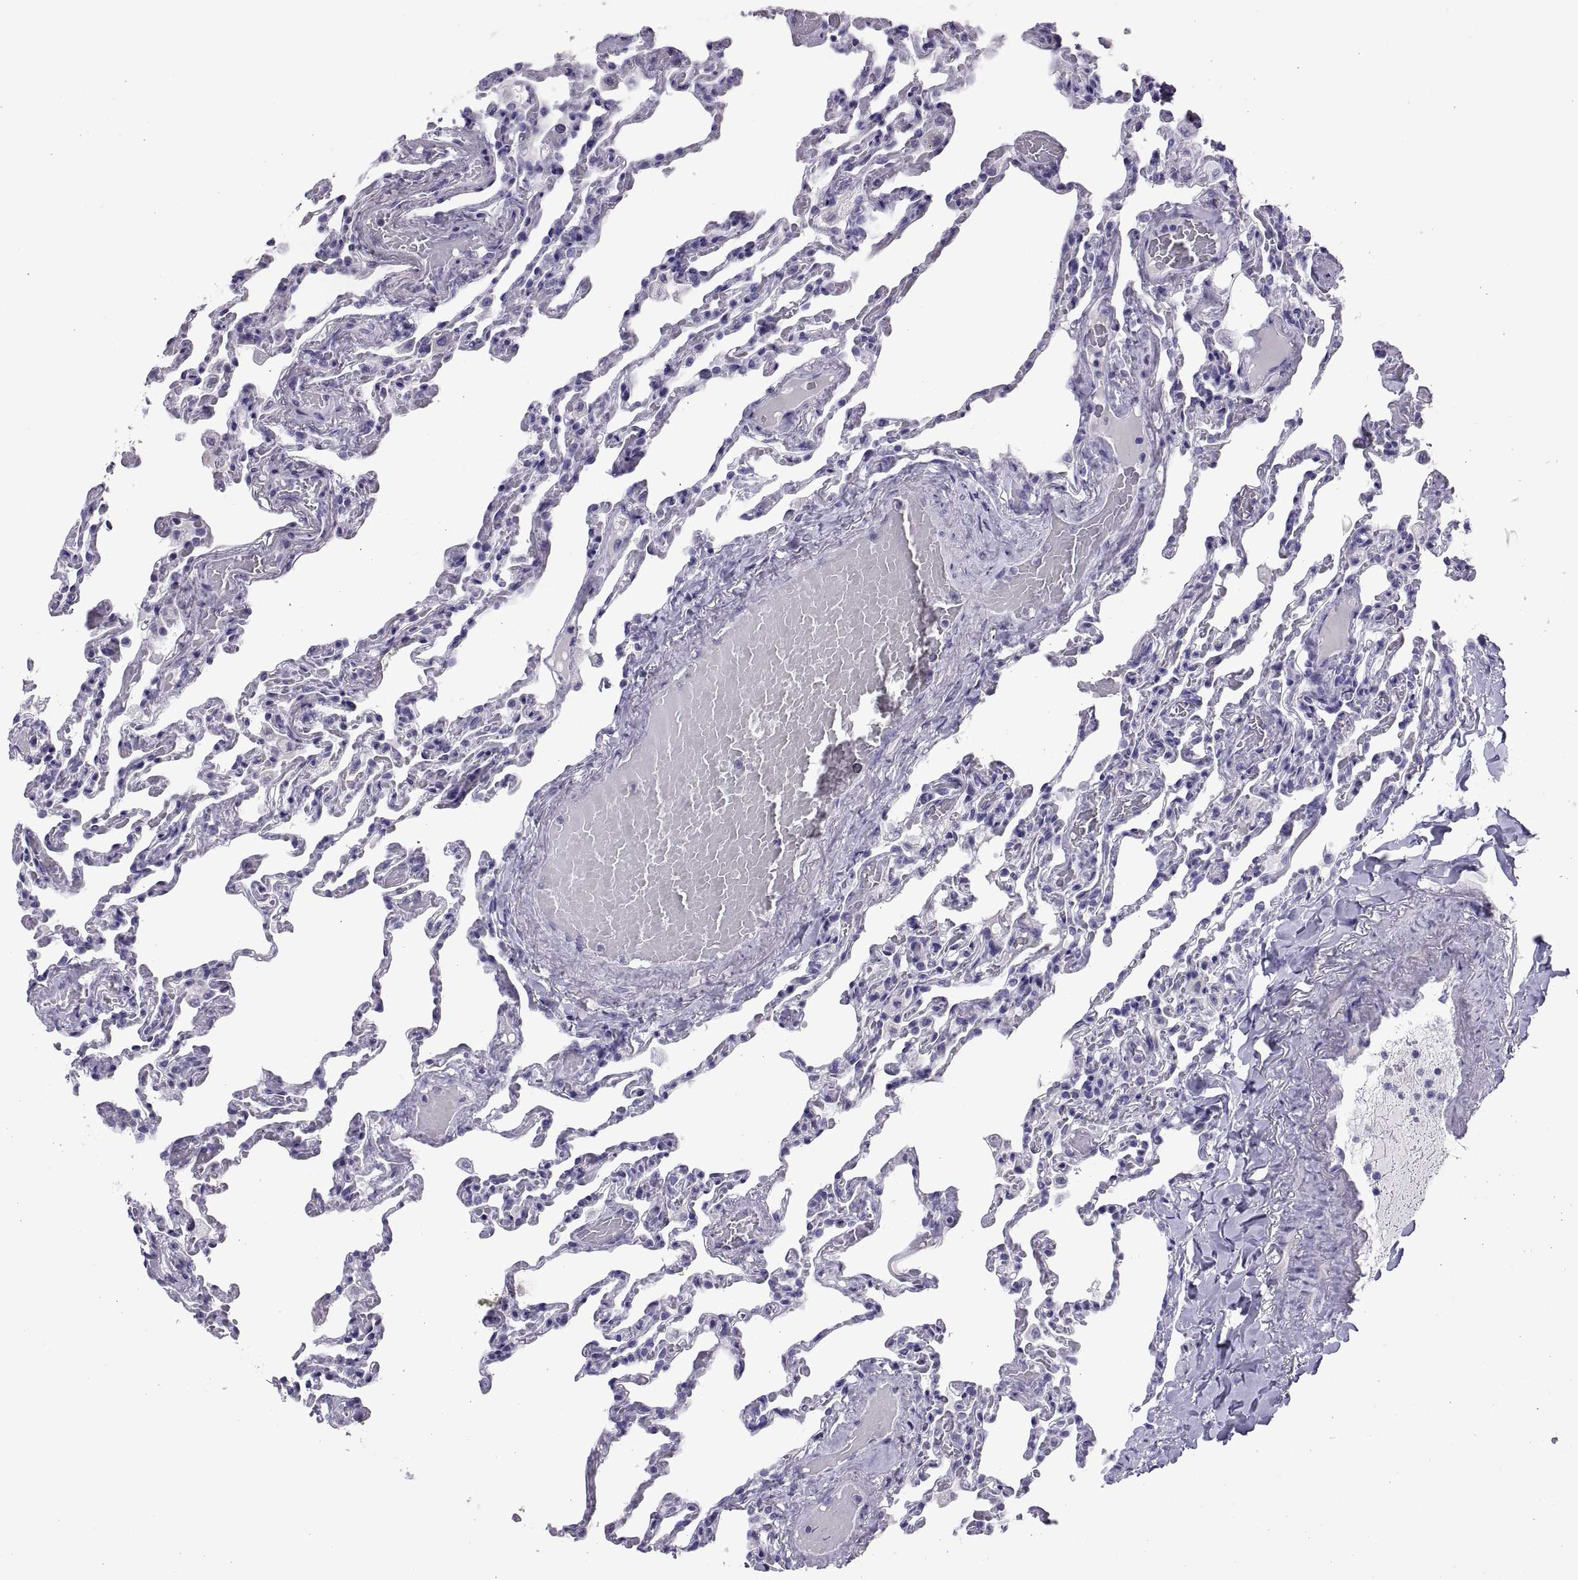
{"staining": {"intensity": "negative", "quantity": "none", "location": "none"}, "tissue": "lung", "cell_type": "Alveolar cells", "image_type": "normal", "snomed": [{"axis": "morphology", "description": "Normal tissue, NOS"}, {"axis": "topography", "description": "Lung"}], "caption": "IHC image of benign human lung stained for a protein (brown), which reveals no staining in alveolar cells.", "gene": "RGS20", "patient": {"sex": "female", "age": 43}}